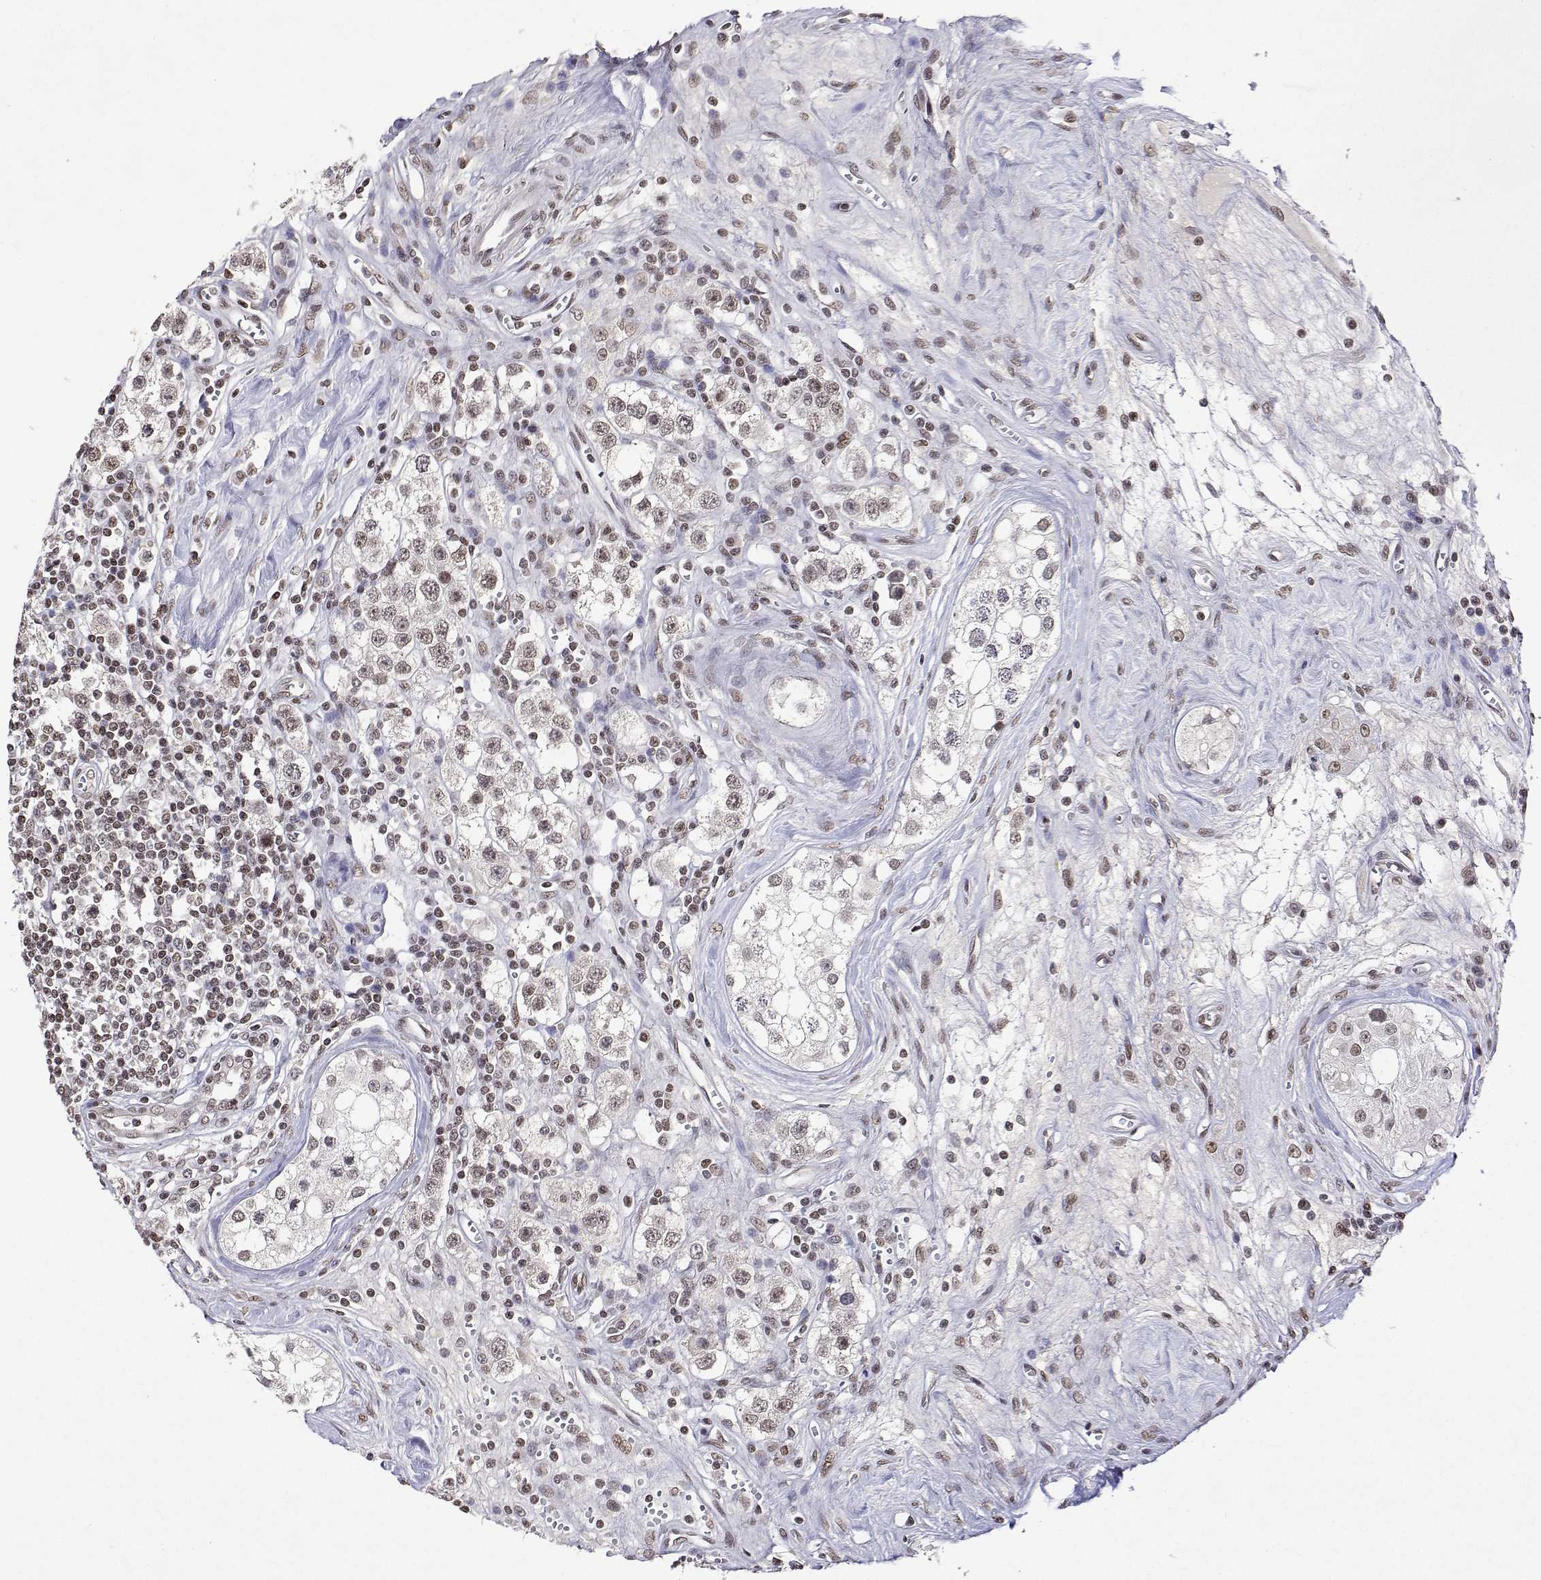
{"staining": {"intensity": "moderate", "quantity": ">75%", "location": "nuclear"}, "tissue": "testis cancer", "cell_type": "Tumor cells", "image_type": "cancer", "snomed": [{"axis": "morphology", "description": "Seminoma, NOS"}, {"axis": "topography", "description": "Testis"}], "caption": "A brown stain highlights moderate nuclear expression of a protein in human testis cancer tumor cells. (IHC, brightfield microscopy, high magnification).", "gene": "XPC", "patient": {"sex": "male", "age": 34}}